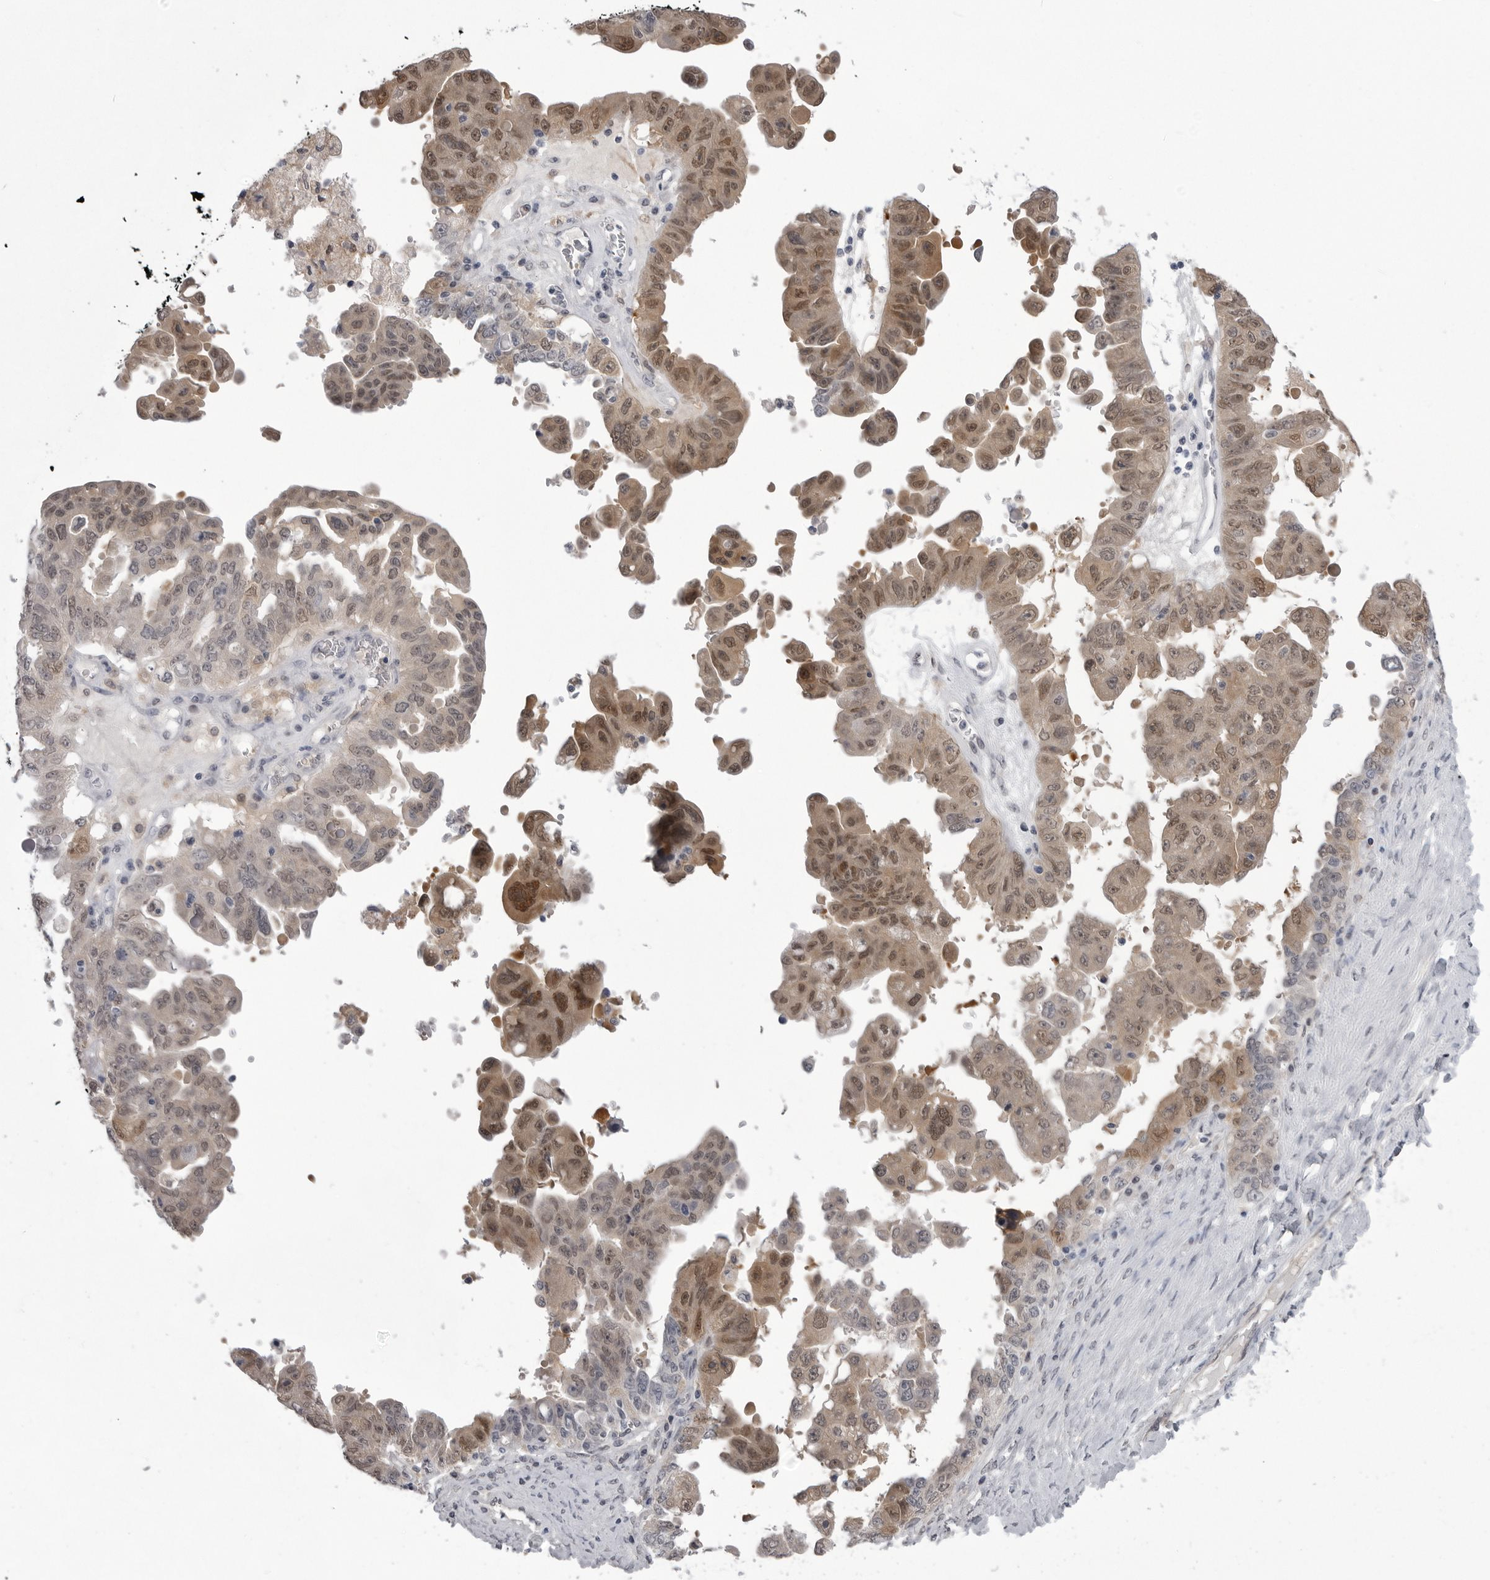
{"staining": {"intensity": "weak", "quantity": "25%-75%", "location": "cytoplasmic/membranous,nuclear"}, "tissue": "ovarian cancer", "cell_type": "Tumor cells", "image_type": "cancer", "snomed": [{"axis": "morphology", "description": "Carcinoma, endometroid"}, {"axis": "topography", "description": "Ovary"}], "caption": "Protein positivity by IHC displays weak cytoplasmic/membranous and nuclear positivity in about 25%-75% of tumor cells in ovarian cancer (endometroid carcinoma).", "gene": "PNPO", "patient": {"sex": "female", "age": 62}}